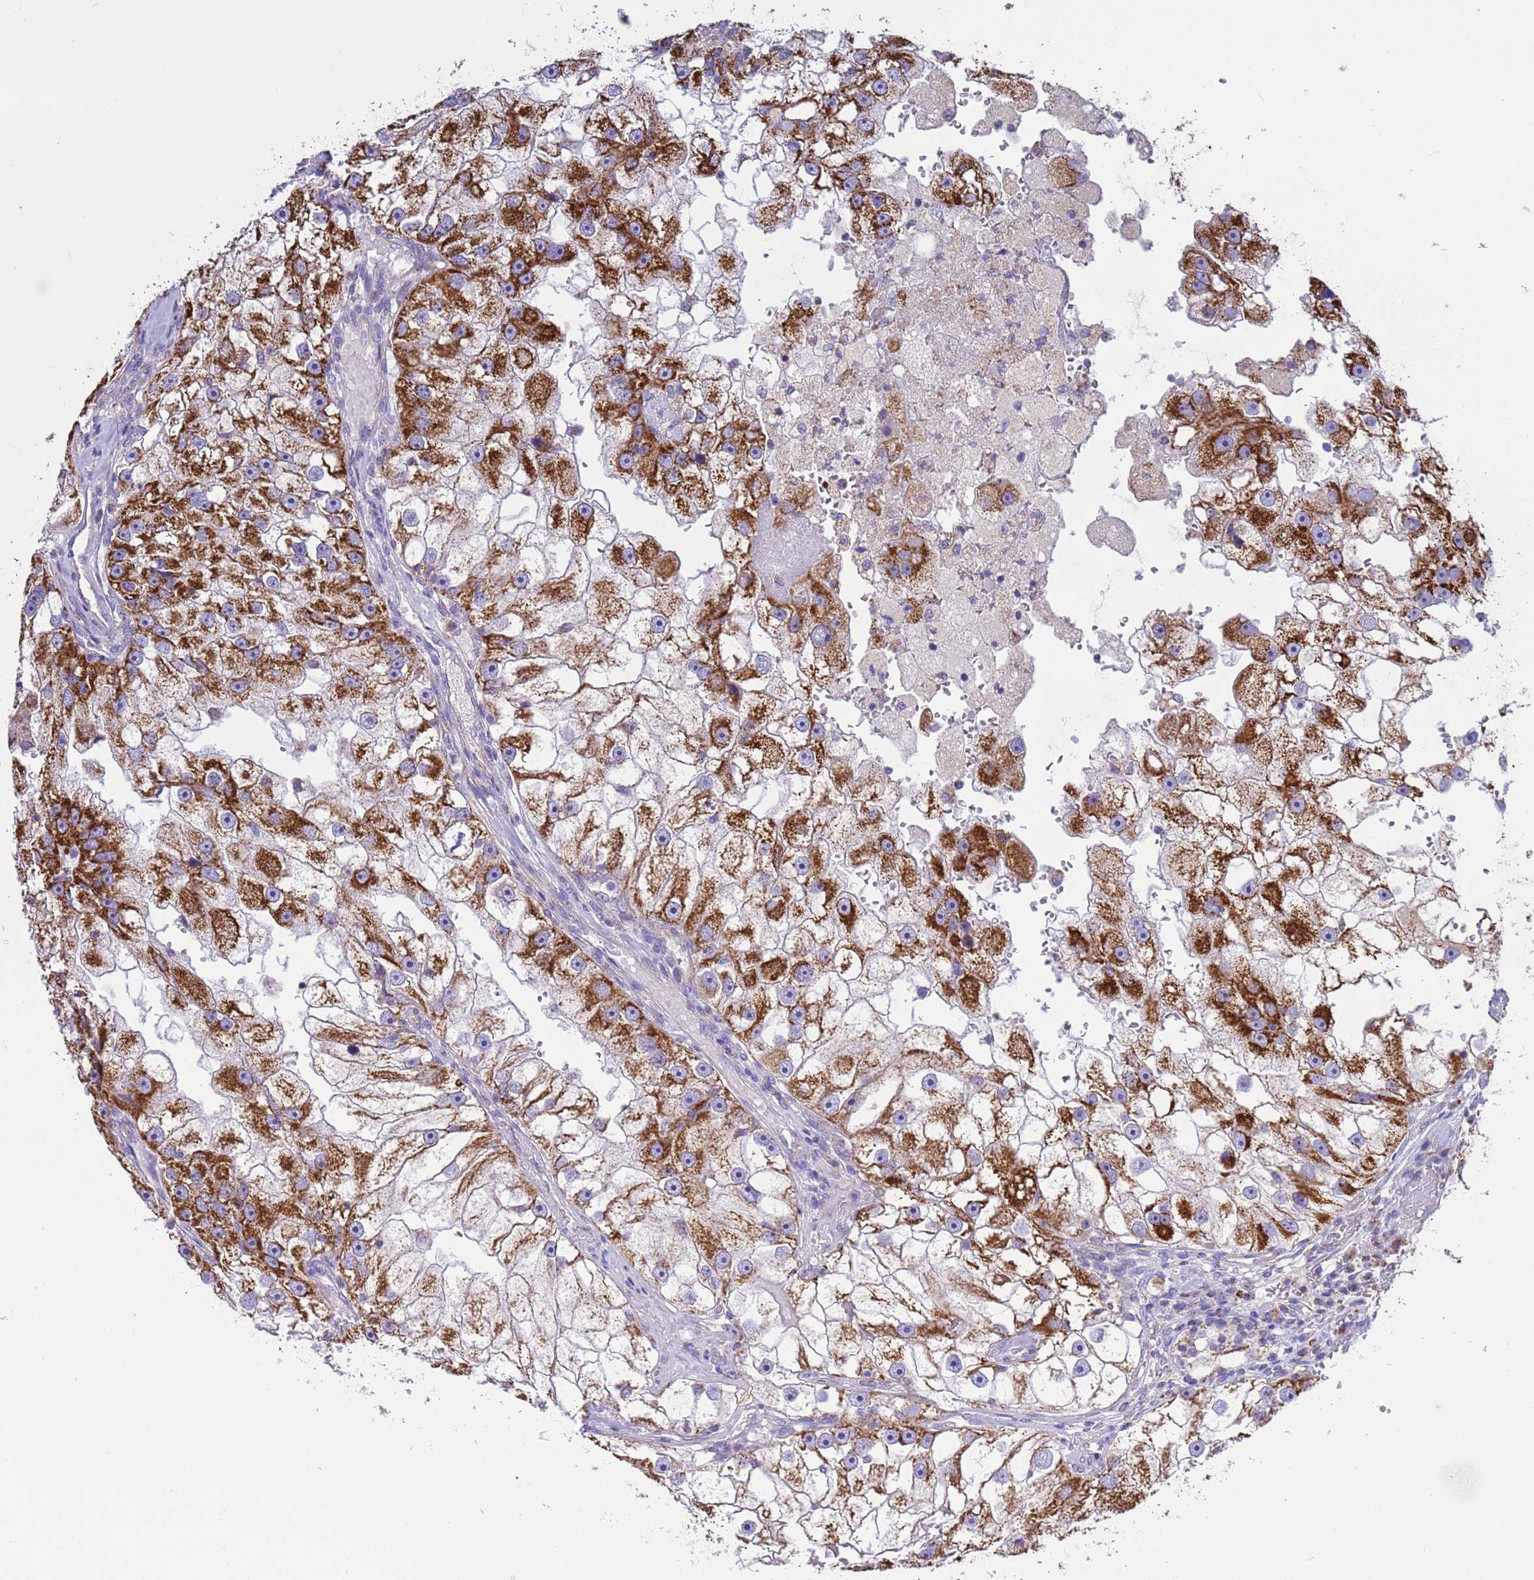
{"staining": {"intensity": "strong", "quantity": ">75%", "location": "cytoplasmic/membranous"}, "tissue": "renal cancer", "cell_type": "Tumor cells", "image_type": "cancer", "snomed": [{"axis": "morphology", "description": "Adenocarcinoma, NOS"}, {"axis": "topography", "description": "Kidney"}], "caption": "This is a photomicrograph of immunohistochemistry (IHC) staining of renal cancer (adenocarcinoma), which shows strong positivity in the cytoplasmic/membranous of tumor cells.", "gene": "RNF165", "patient": {"sex": "male", "age": 63}}